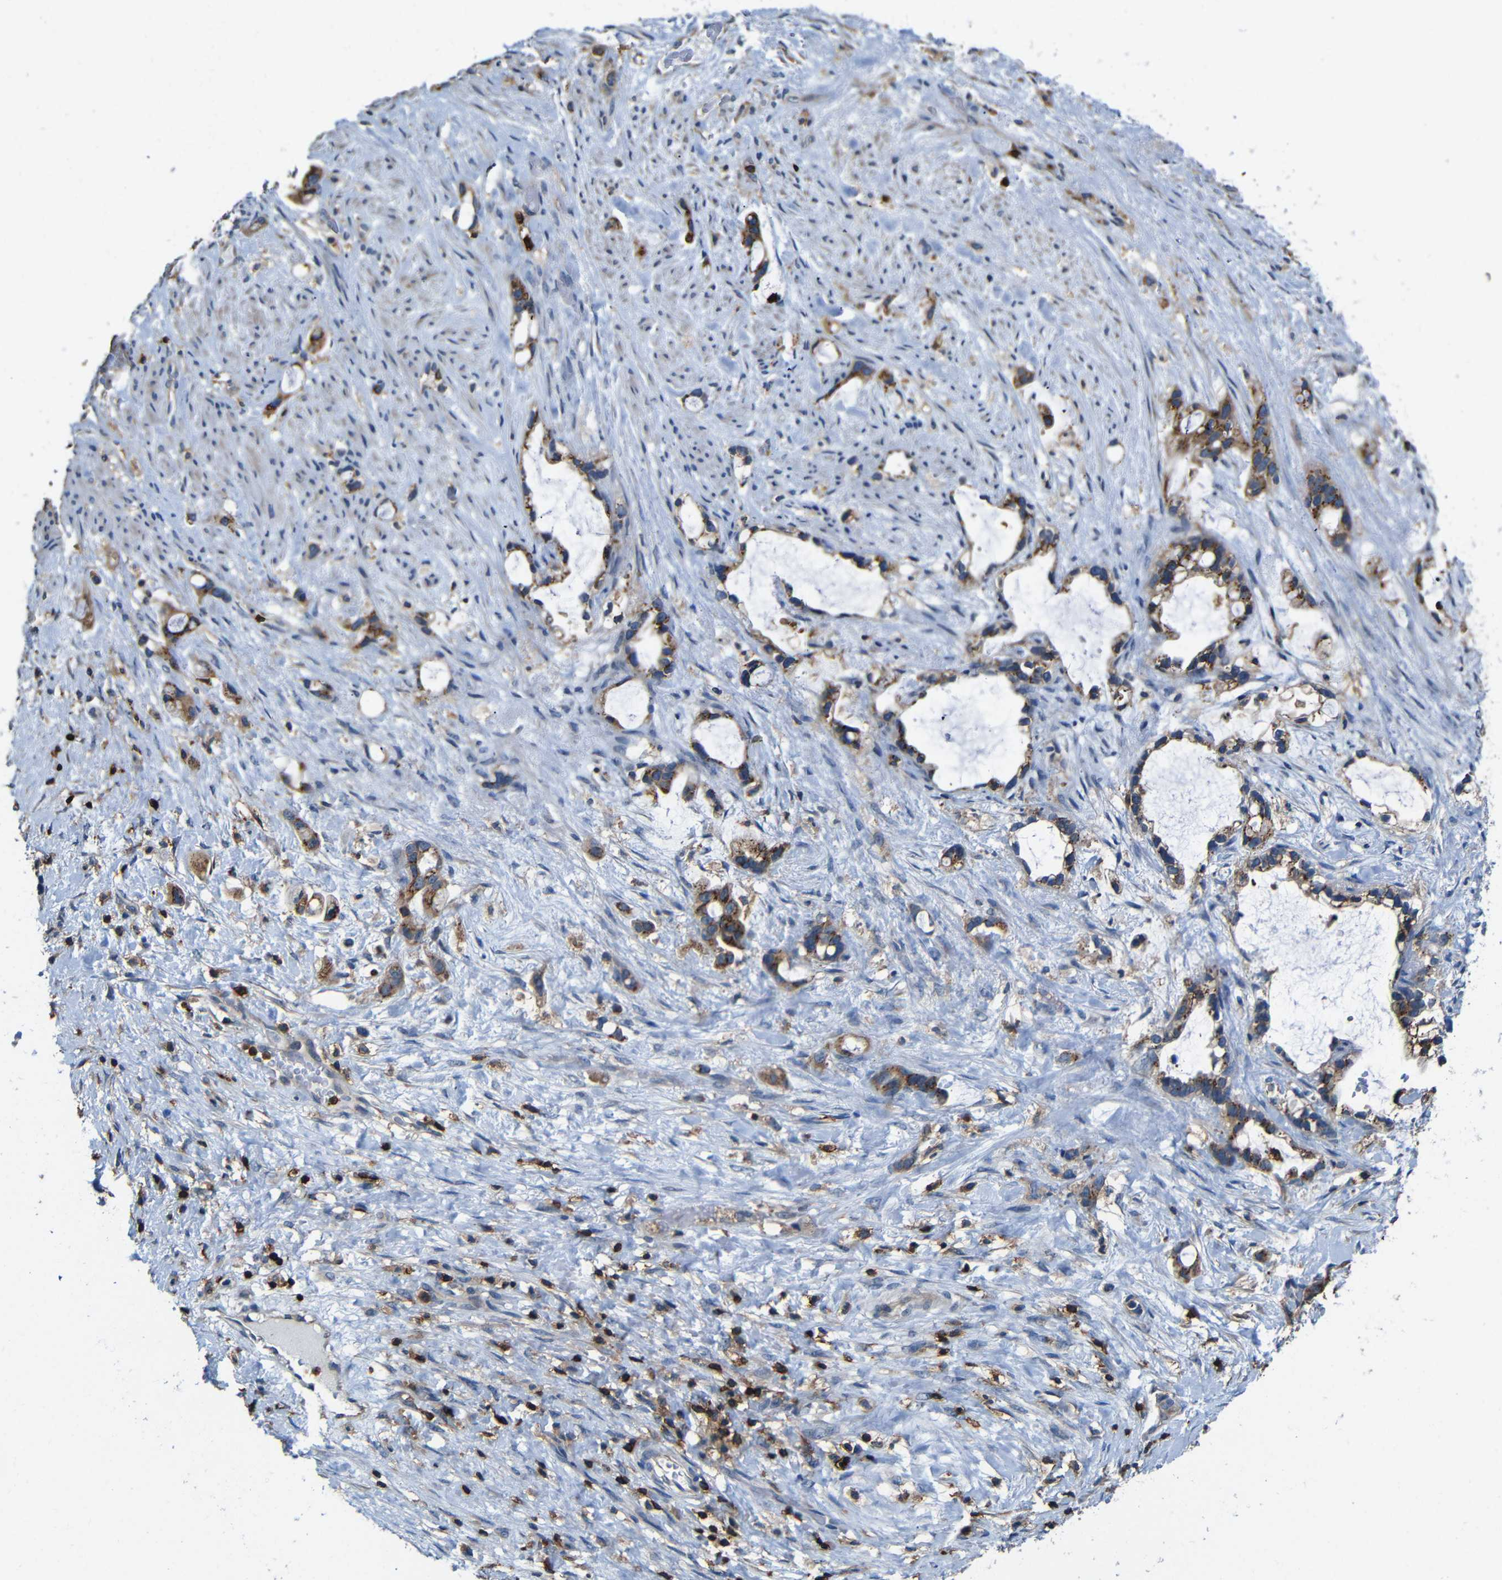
{"staining": {"intensity": "moderate", "quantity": ">75%", "location": "cytoplasmic/membranous"}, "tissue": "liver cancer", "cell_type": "Tumor cells", "image_type": "cancer", "snomed": [{"axis": "morphology", "description": "Cholangiocarcinoma"}, {"axis": "topography", "description": "Liver"}], "caption": "Liver cancer (cholangiocarcinoma) stained for a protein (brown) exhibits moderate cytoplasmic/membranous positive expression in about >75% of tumor cells.", "gene": "P2RY12", "patient": {"sex": "female", "age": 65}}